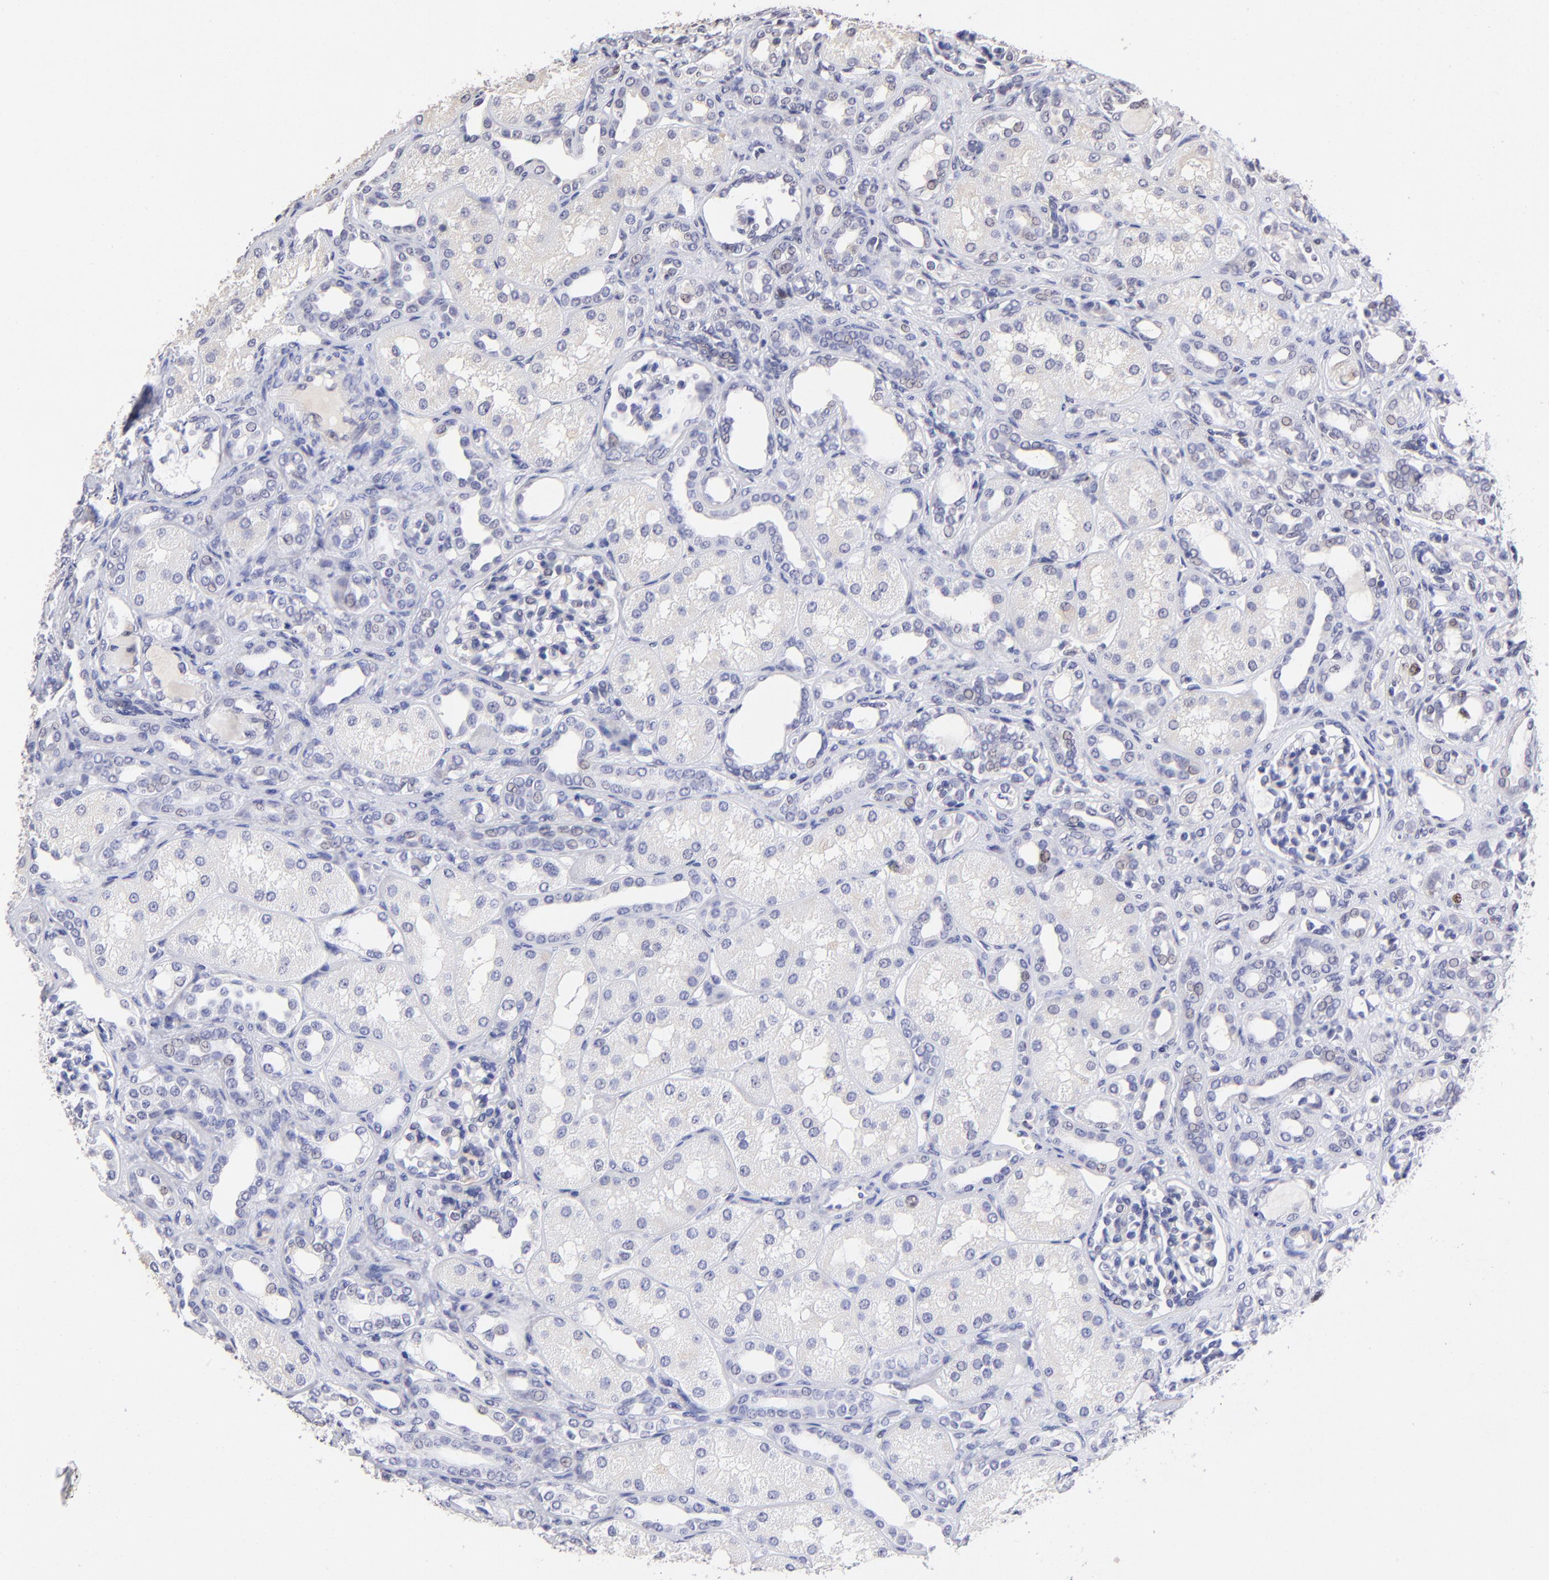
{"staining": {"intensity": "negative", "quantity": "none", "location": "none"}, "tissue": "kidney", "cell_type": "Cells in glomeruli", "image_type": "normal", "snomed": [{"axis": "morphology", "description": "Normal tissue, NOS"}, {"axis": "topography", "description": "Kidney"}], "caption": "Image shows no significant protein positivity in cells in glomeruli of unremarkable kidney. (DAB (3,3'-diaminobenzidine) immunohistochemistry with hematoxylin counter stain).", "gene": "DNMT1", "patient": {"sex": "male", "age": 7}}